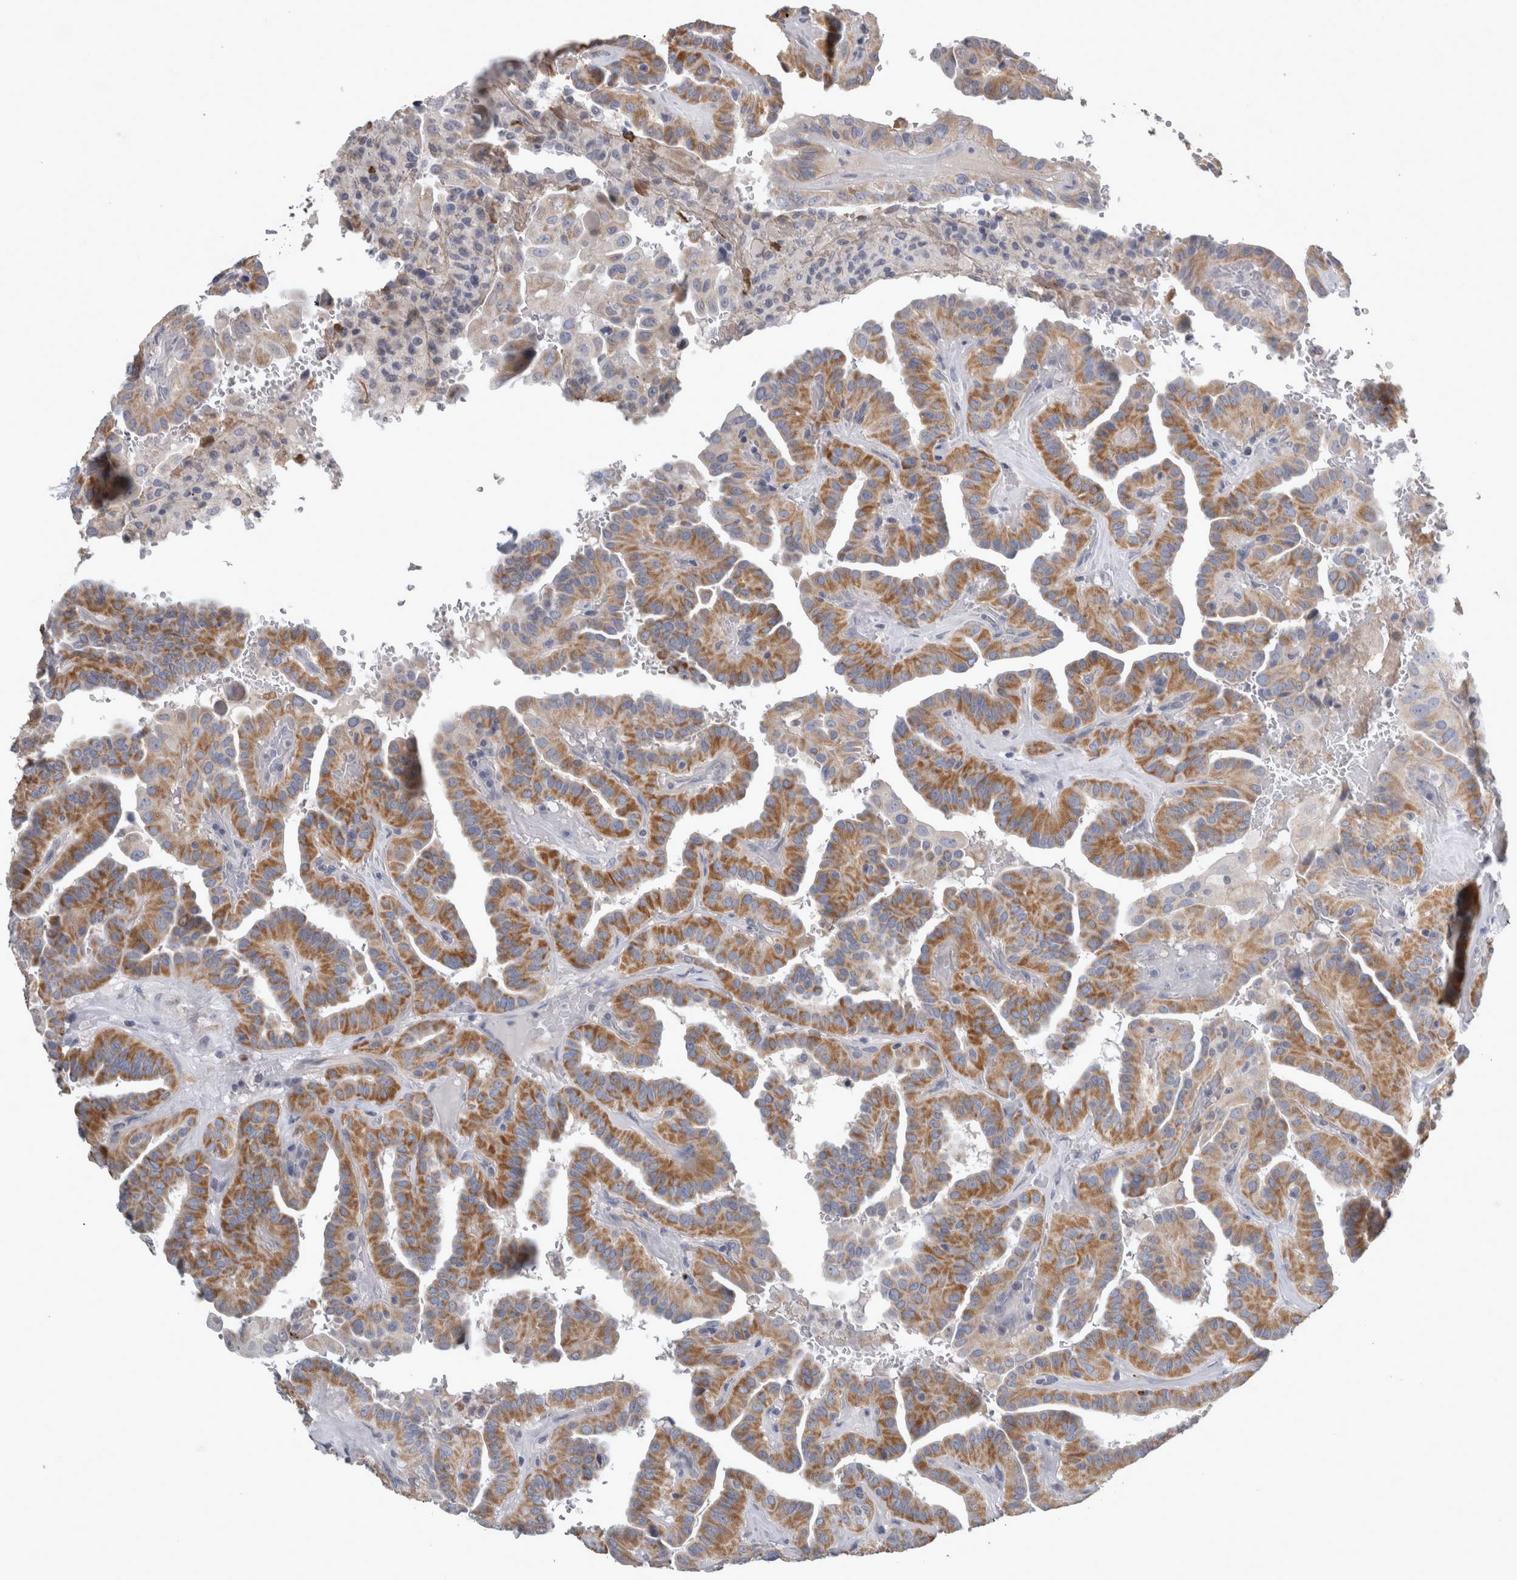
{"staining": {"intensity": "moderate", "quantity": ">75%", "location": "cytoplasmic/membranous"}, "tissue": "thyroid cancer", "cell_type": "Tumor cells", "image_type": "cancer", "snomed": [{"axis": "morphology", "description": "Papillary adenocarcinoma, NOS"}, {"axis": "topography", "description": "Thyroid gland"}], "caption": "Thyroid cancer stained with a brown dye reveals moderate cytoplasmic/membranous positive positivity in approximately >75% of tumor cells.", "gene": "TCAP", "patient": {"sex": "male", "age": 77}}